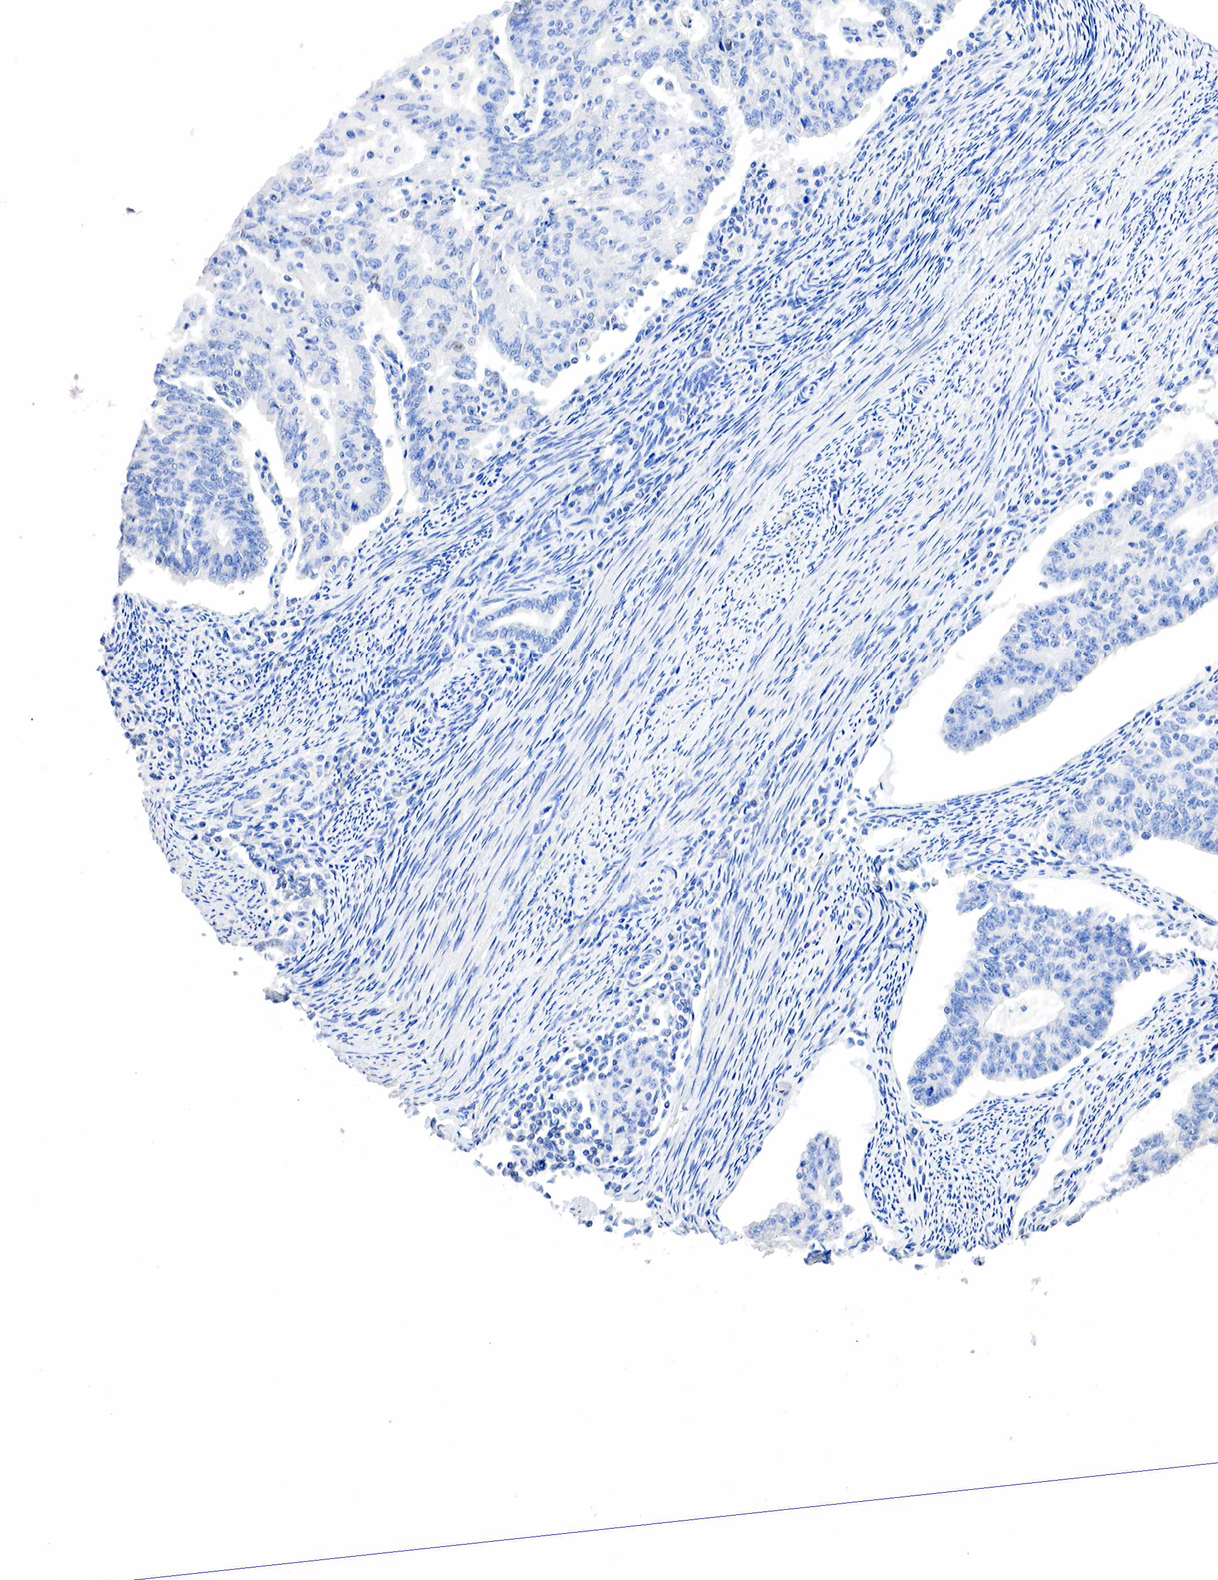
{"staining": {"intensity": "negative", "quantity": "none", "location": "none"}, "tissue": "endometrial cancer", "cell_type": "Tumor cells", "image_type": "cancer", "snomed": [{"axis": "morphology", "description": "Adenocarcinoma, NOS"}, {"axis": "topography", "description": "Endometrium"}], "caption": "Immunohistochemistry of endometrial cancer reveals no expression in tumor cells.", "gene": "SST", "patient": {"sex": "female", "age": 56}}